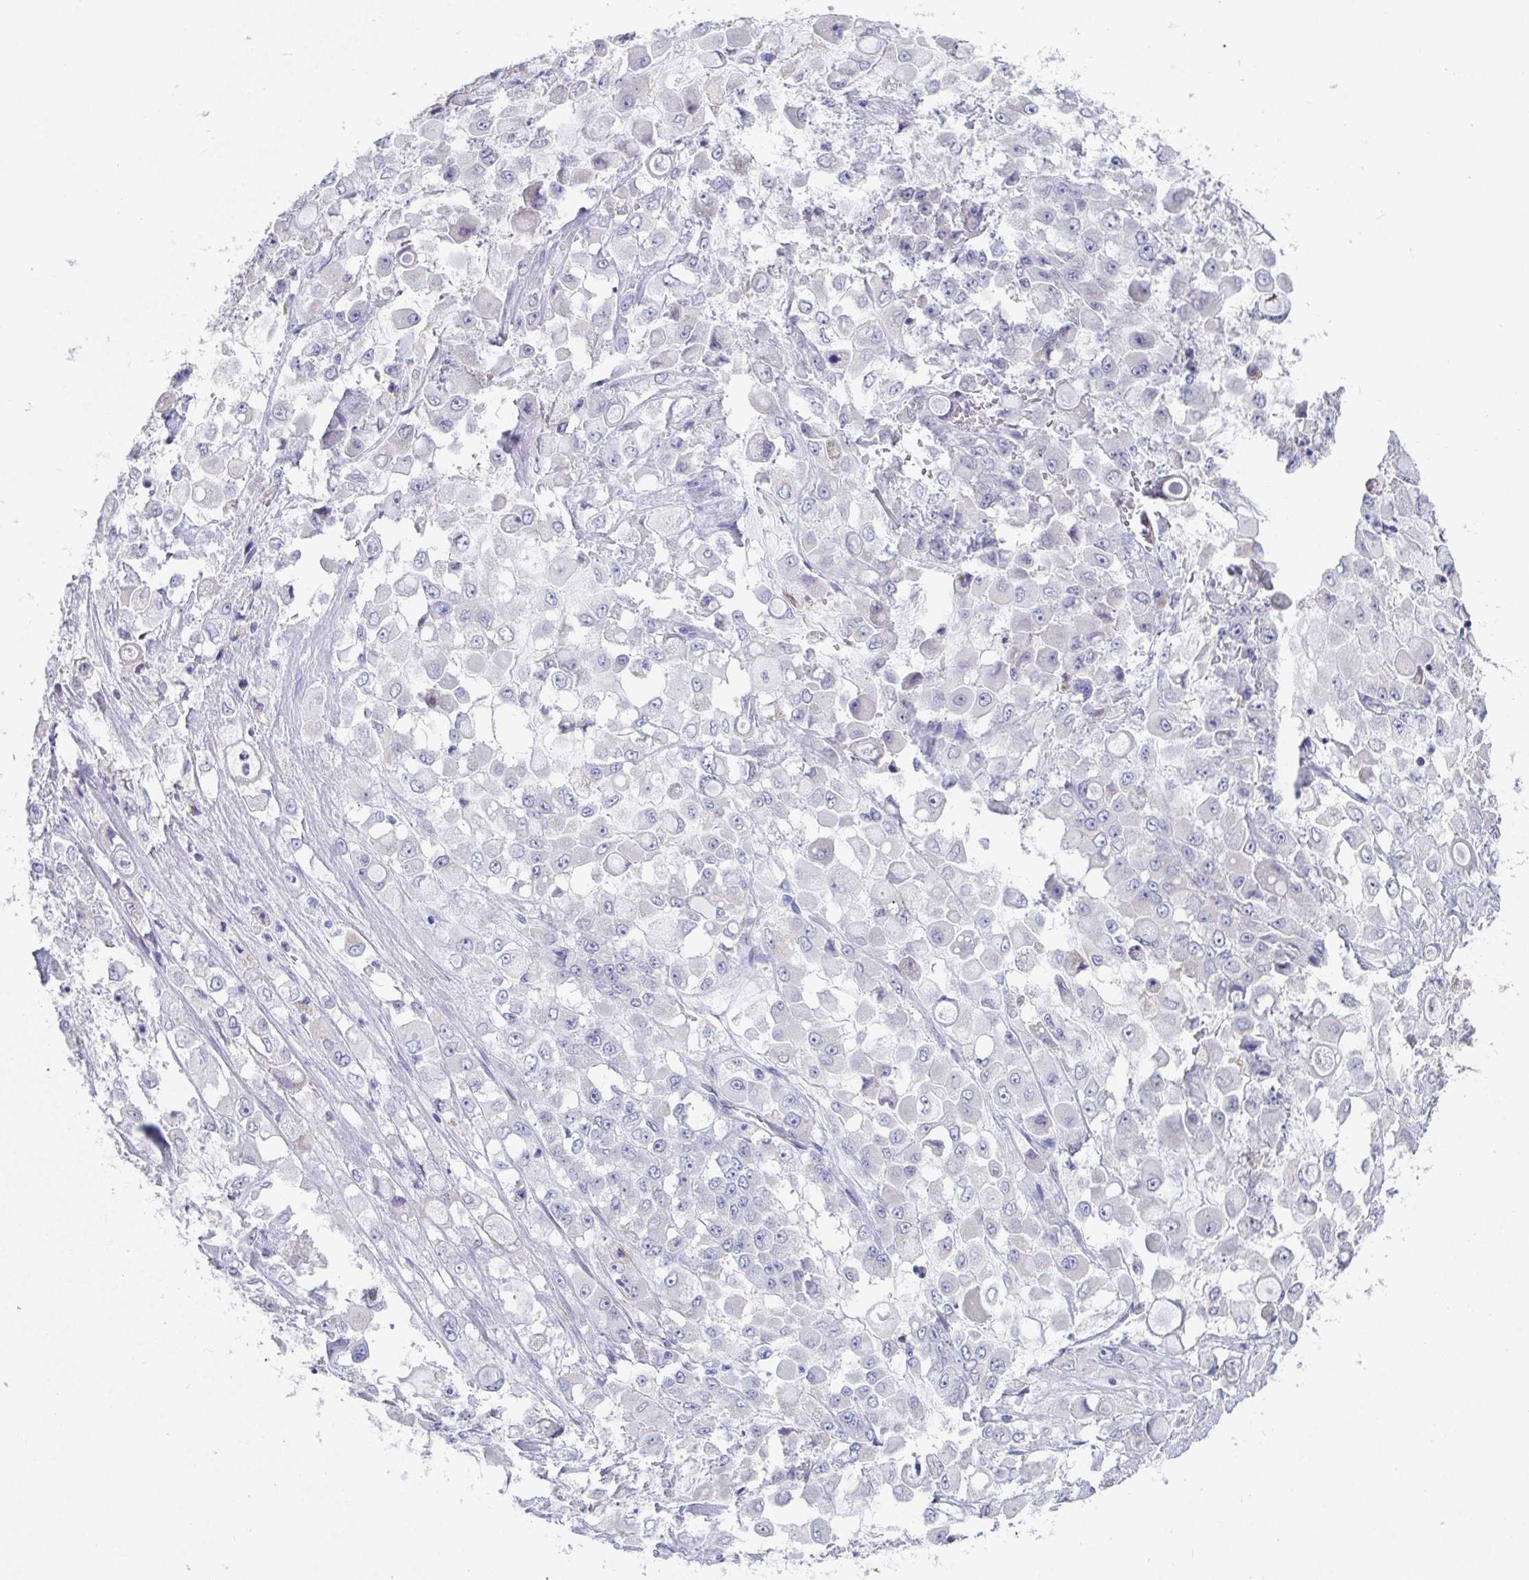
{"staining": {"intensity": "negative", "quantity": "none", "location": "none"}, "tissue": "stomach cancer", "cell_type": "Tumor cells", "image_type": "cancer", "snomed": [{"axis": "morphology", "description": "Adenocarcinoma, NOS"}, {"axis": "topography", "description": "Stomach"}], "caption": "Human adenocarcinoma (stomach) stained for a protein using immunohistochemistry reveals no positivity in tumor cells.", "gene": "TAS2R39", "patient": {"sex": "female", "age": 76}}